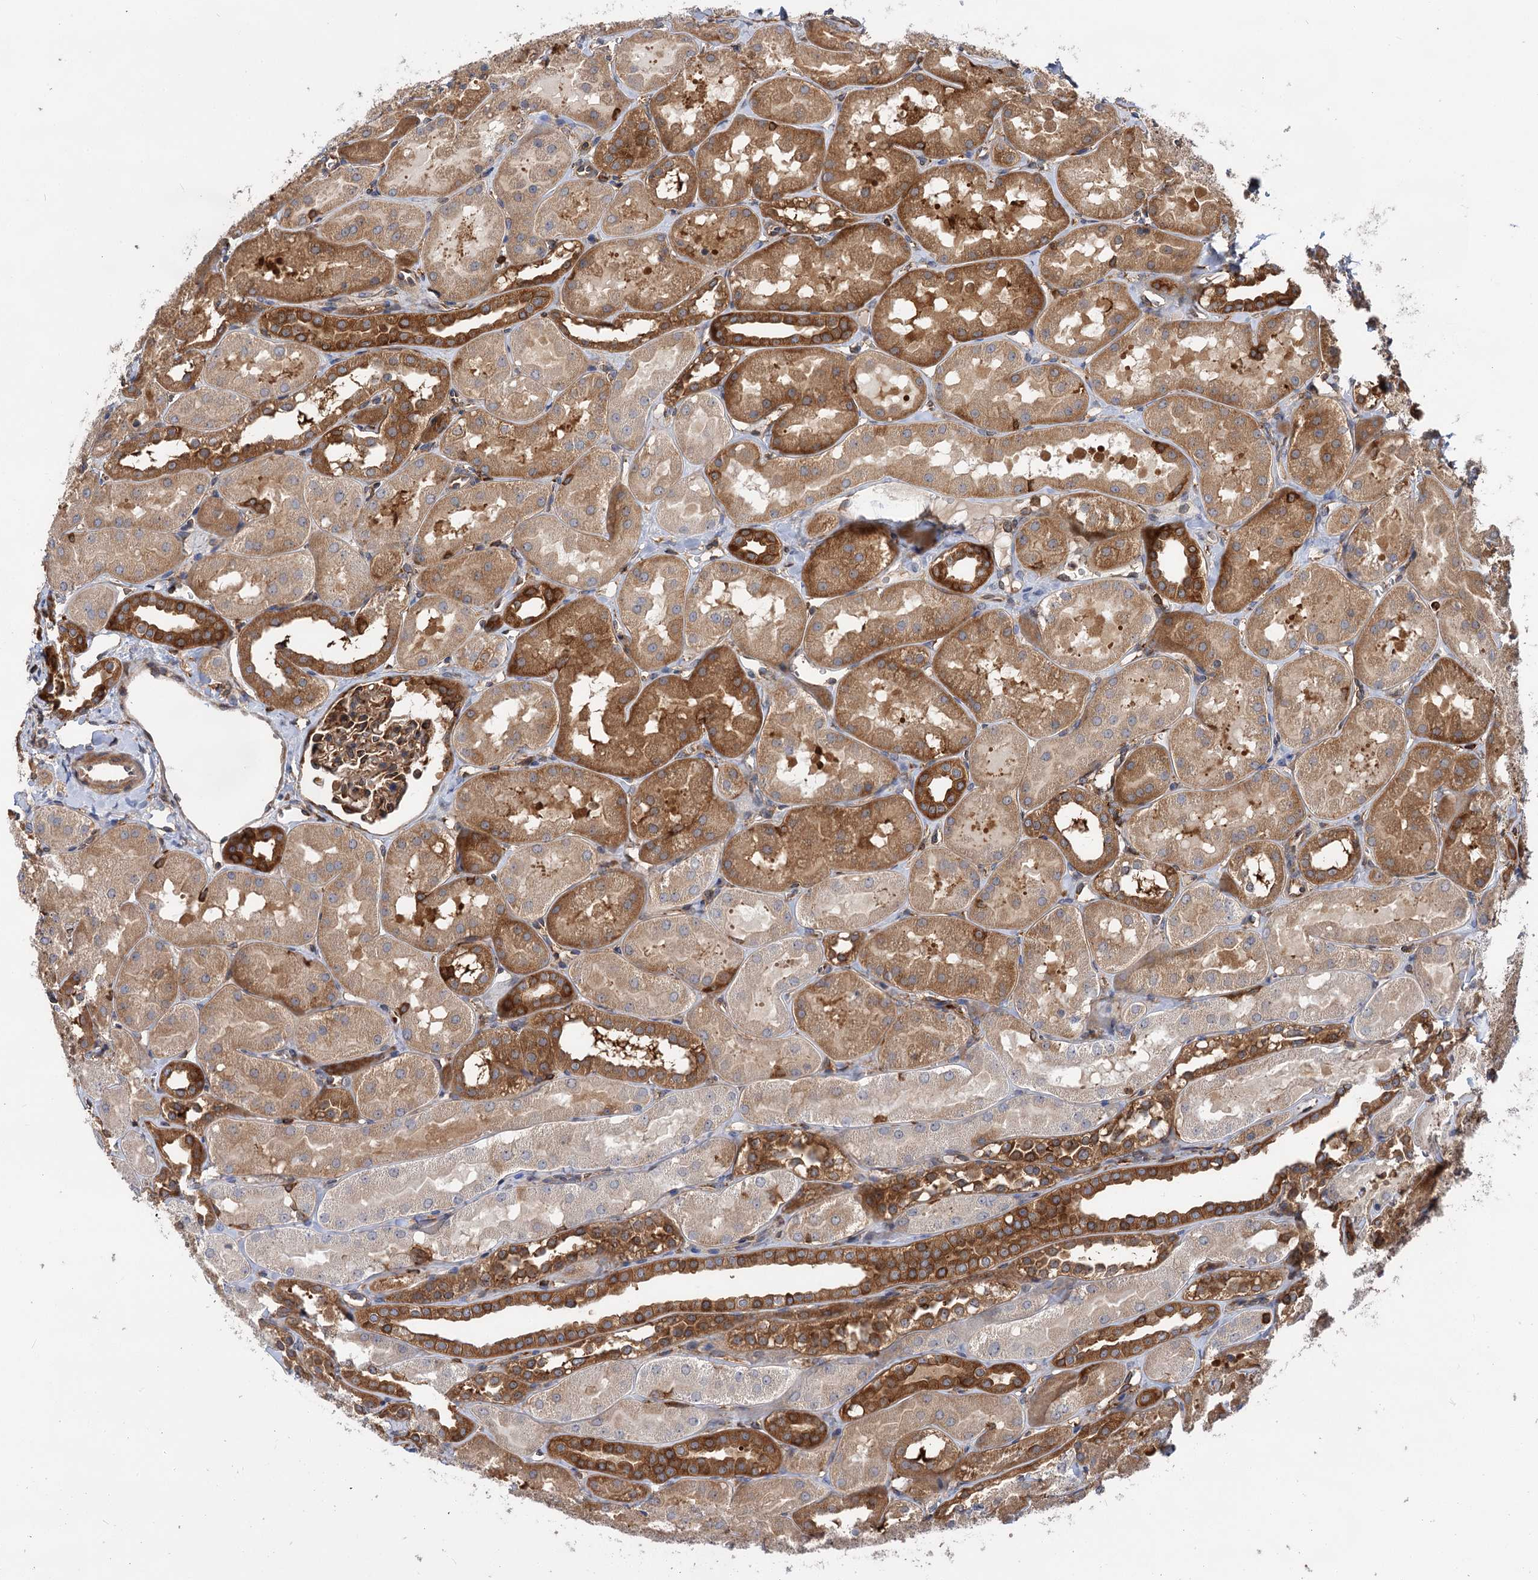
{"staining": {"intensity": "moderate", "quantity": ">75%", "location": "cytoplasmic/membranous"}, "tissue": "kidney", "cell_type": "Cells in glomeruli", "image_type": "normal", "snomed": [{"axis": "morphology", "description": "Normal tissue, NOS"}, {"axis": "topography", "description": "Kidney"}, {"axis": "topography", "description": "Urinary bladder"}], "caption": "A high-resolution image shows immunohistochemistry (IHC) staining of unremarkable kidney, which demonstrates moderate cytoplasmic/membranous expression in about >75% of cells in glomeruli.", "gene": "PACS1", "patient": {"sex": "male", "age": 16}}